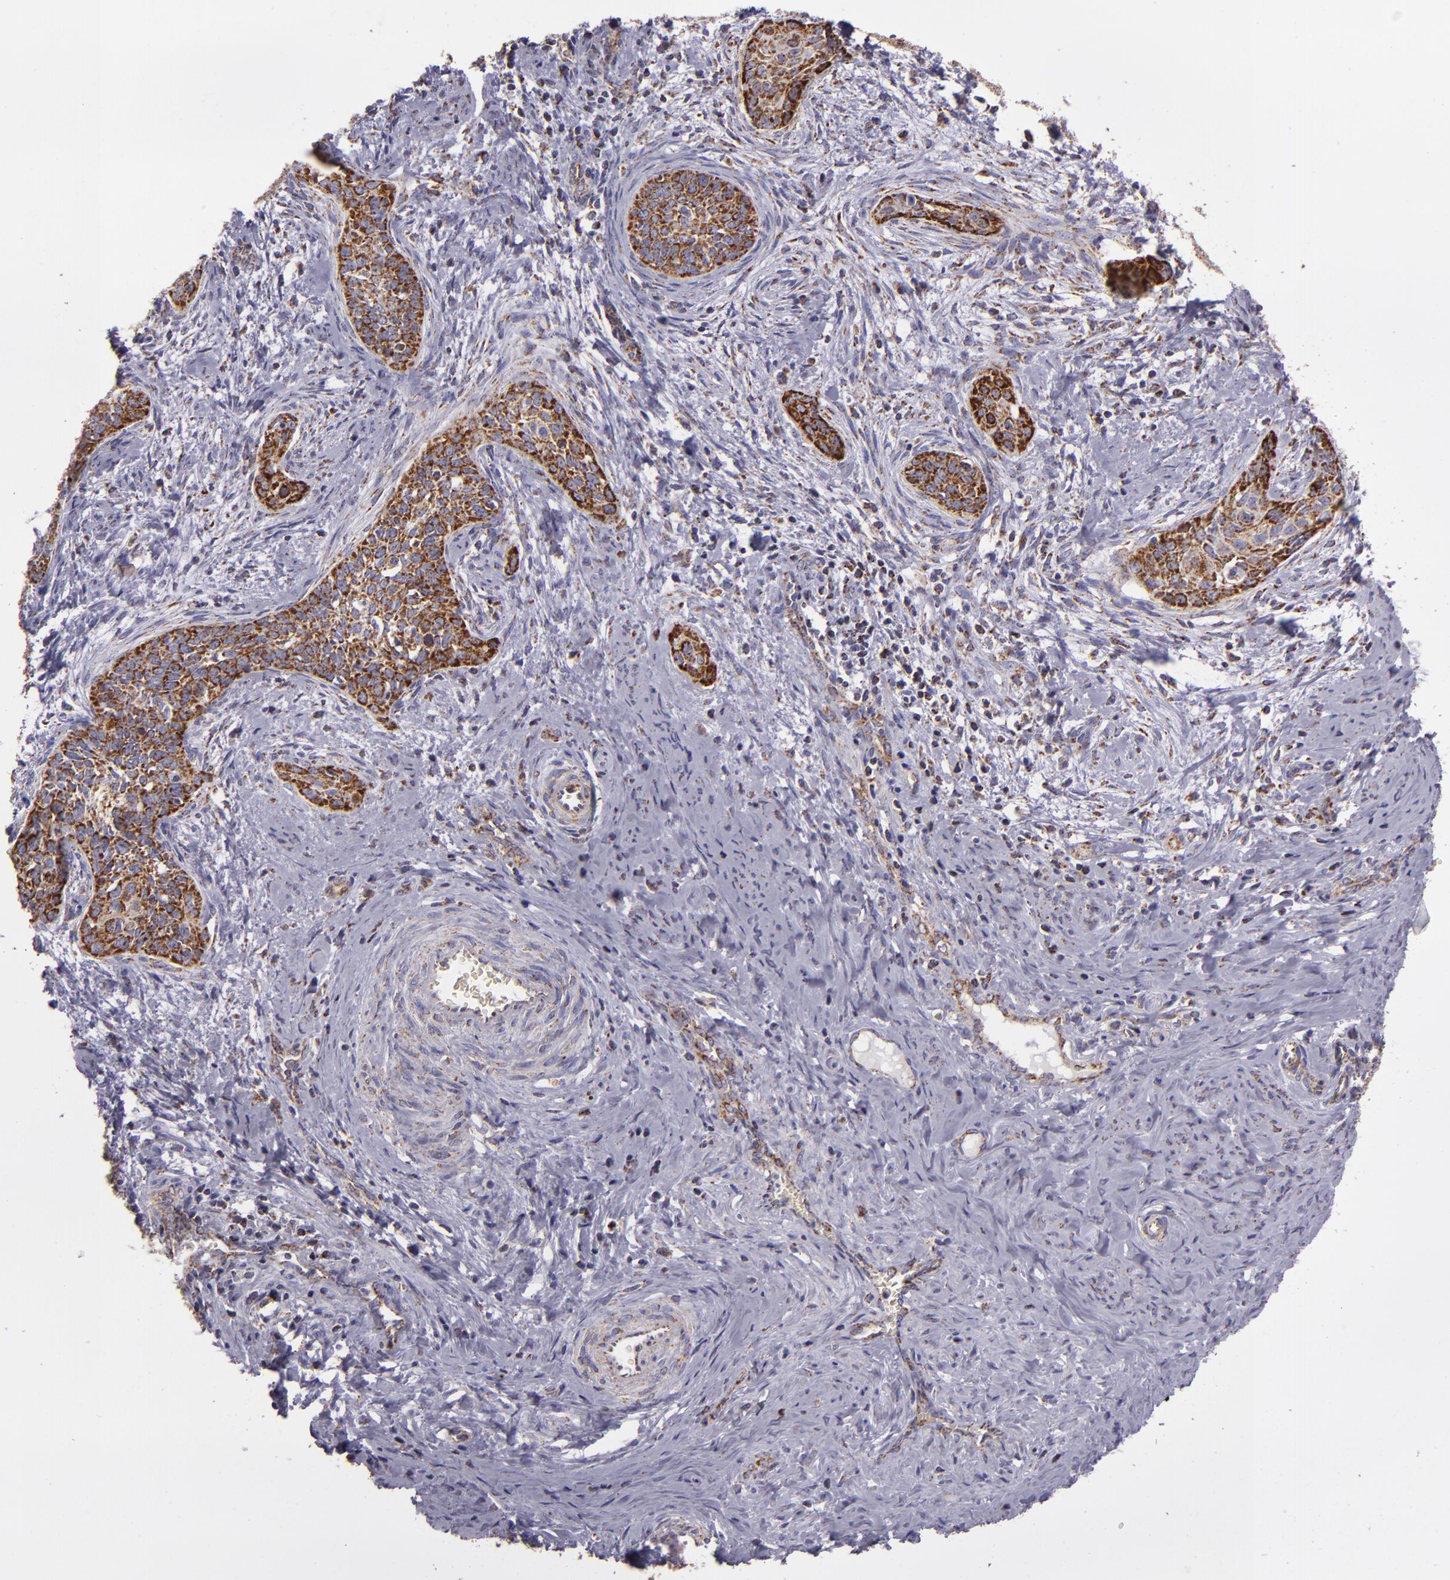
{"staining": {"intensity": "moderate", "quantity": ">75%", "location": "cytoplasmic/membranous"}, "tissue": "cervical cancer", "cell_type": "Tumor cells", "image_type": "cancer", "snomed": [{"axis": "morphology", "description": "Squamous cell carcinoma, NOS"}, {"axis": "topography", "description": "Cervix"}], "caption": "Immunohistochemistry image of cervical squamous cell carcinoma stained for a protein (brown), which exhibits medium levels of moderate cytoplasmic/membranous expression in about >75% of tumor cells.", "gene": "HSPD1", "patient": {"sex": "female", "age": 33}}